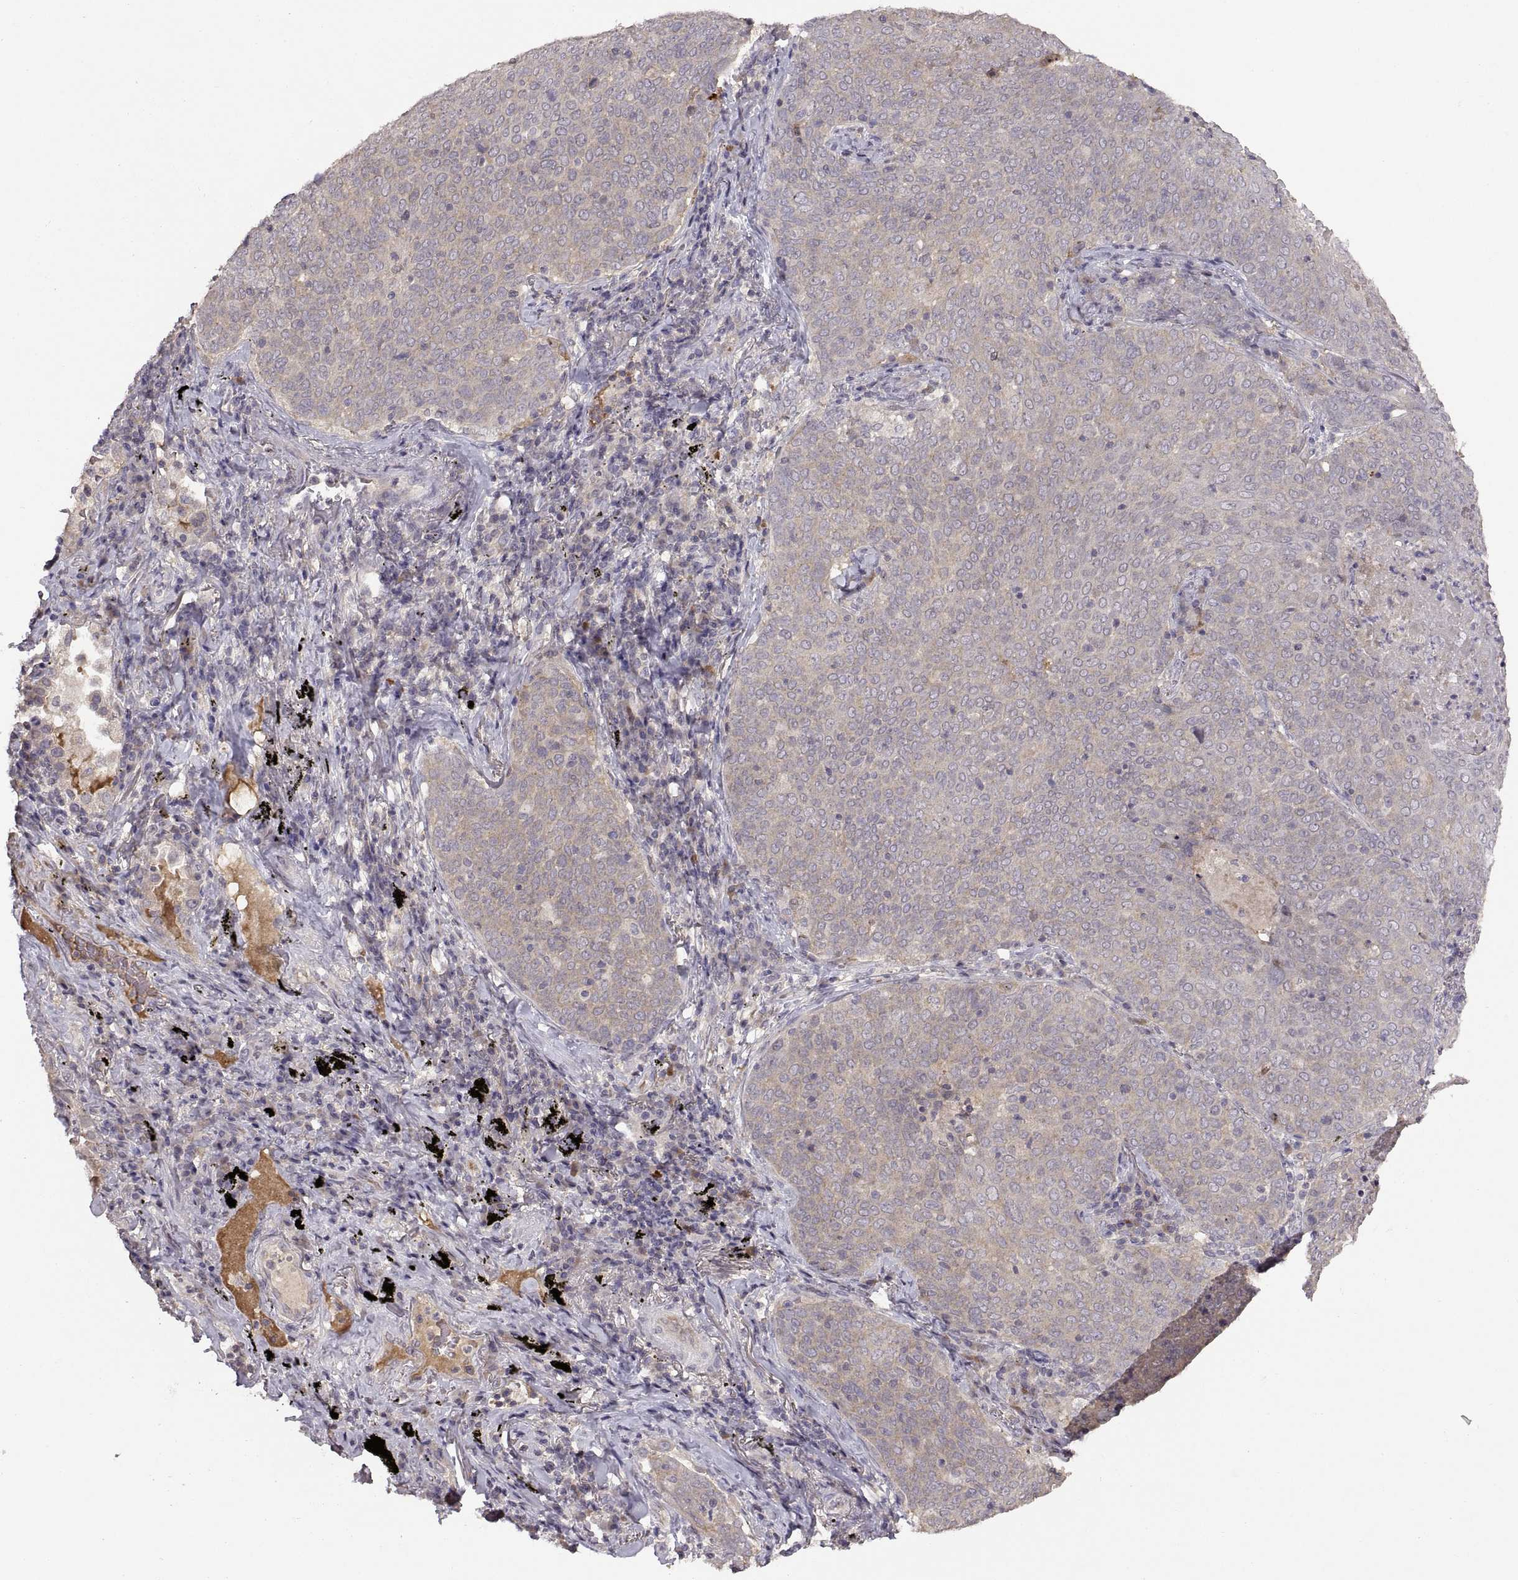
{"staining": {"intensity": "negative", "quantity": "none", "location": "none"}, "tissue": "lung cancer", "cell_type": "Tumor cells", "image_type": "cancer", "snomed": [{"axis": "morphology", "description": "Squamous cell carcinoma, NOS"}, {"axis": "topography", "description": "Lung"}], "caption": "Immunohistochemistry (IHC) photomicrograph of neoplastic tissue: human lung cancer stained with DAB shows no significant protein expression in tumor cells.", "gene": "NMNAT2", "patient": {"sex": "male", "age": 82}}